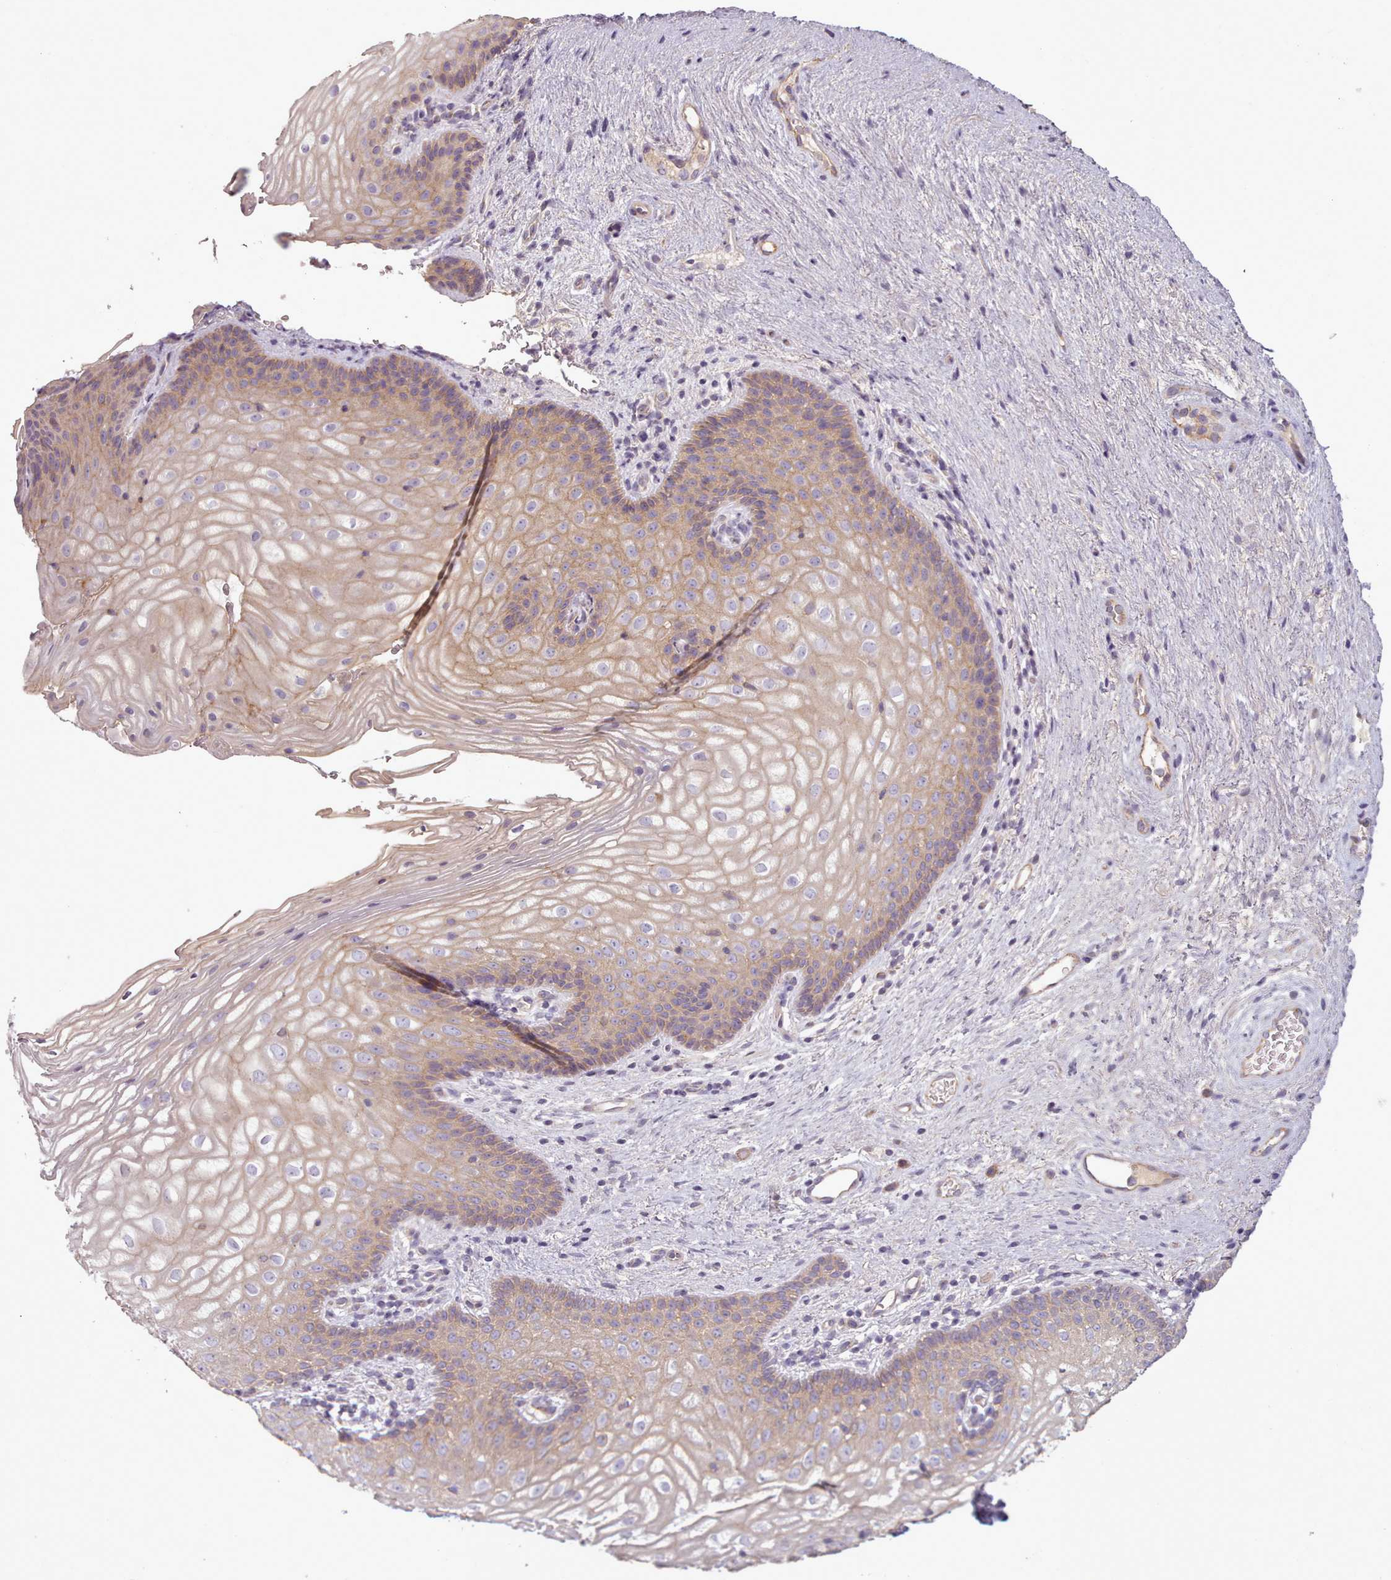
{"staining": {"intensity": "weak", "quantity": "25%-75%", "location": "cytoplasmic/membranous"}, "tissue": "vagina", "cell_type": "Squamous epithelial cells", "image_type": "normal", "snomed": [{"axis": "morphology", "description": "Normal tissue, NOS"}, {"axis": "topography", "description": "Vagina"}], "caption": "High-power microscopy captured an IHC photomicrograph of normal vagina, revealing weak cytoplasmic/membranous staining in about 25%-75% of squamous epithelial cells.", "gene": "NT5DC2", "patient": {"sex": "female", "age": 47}}